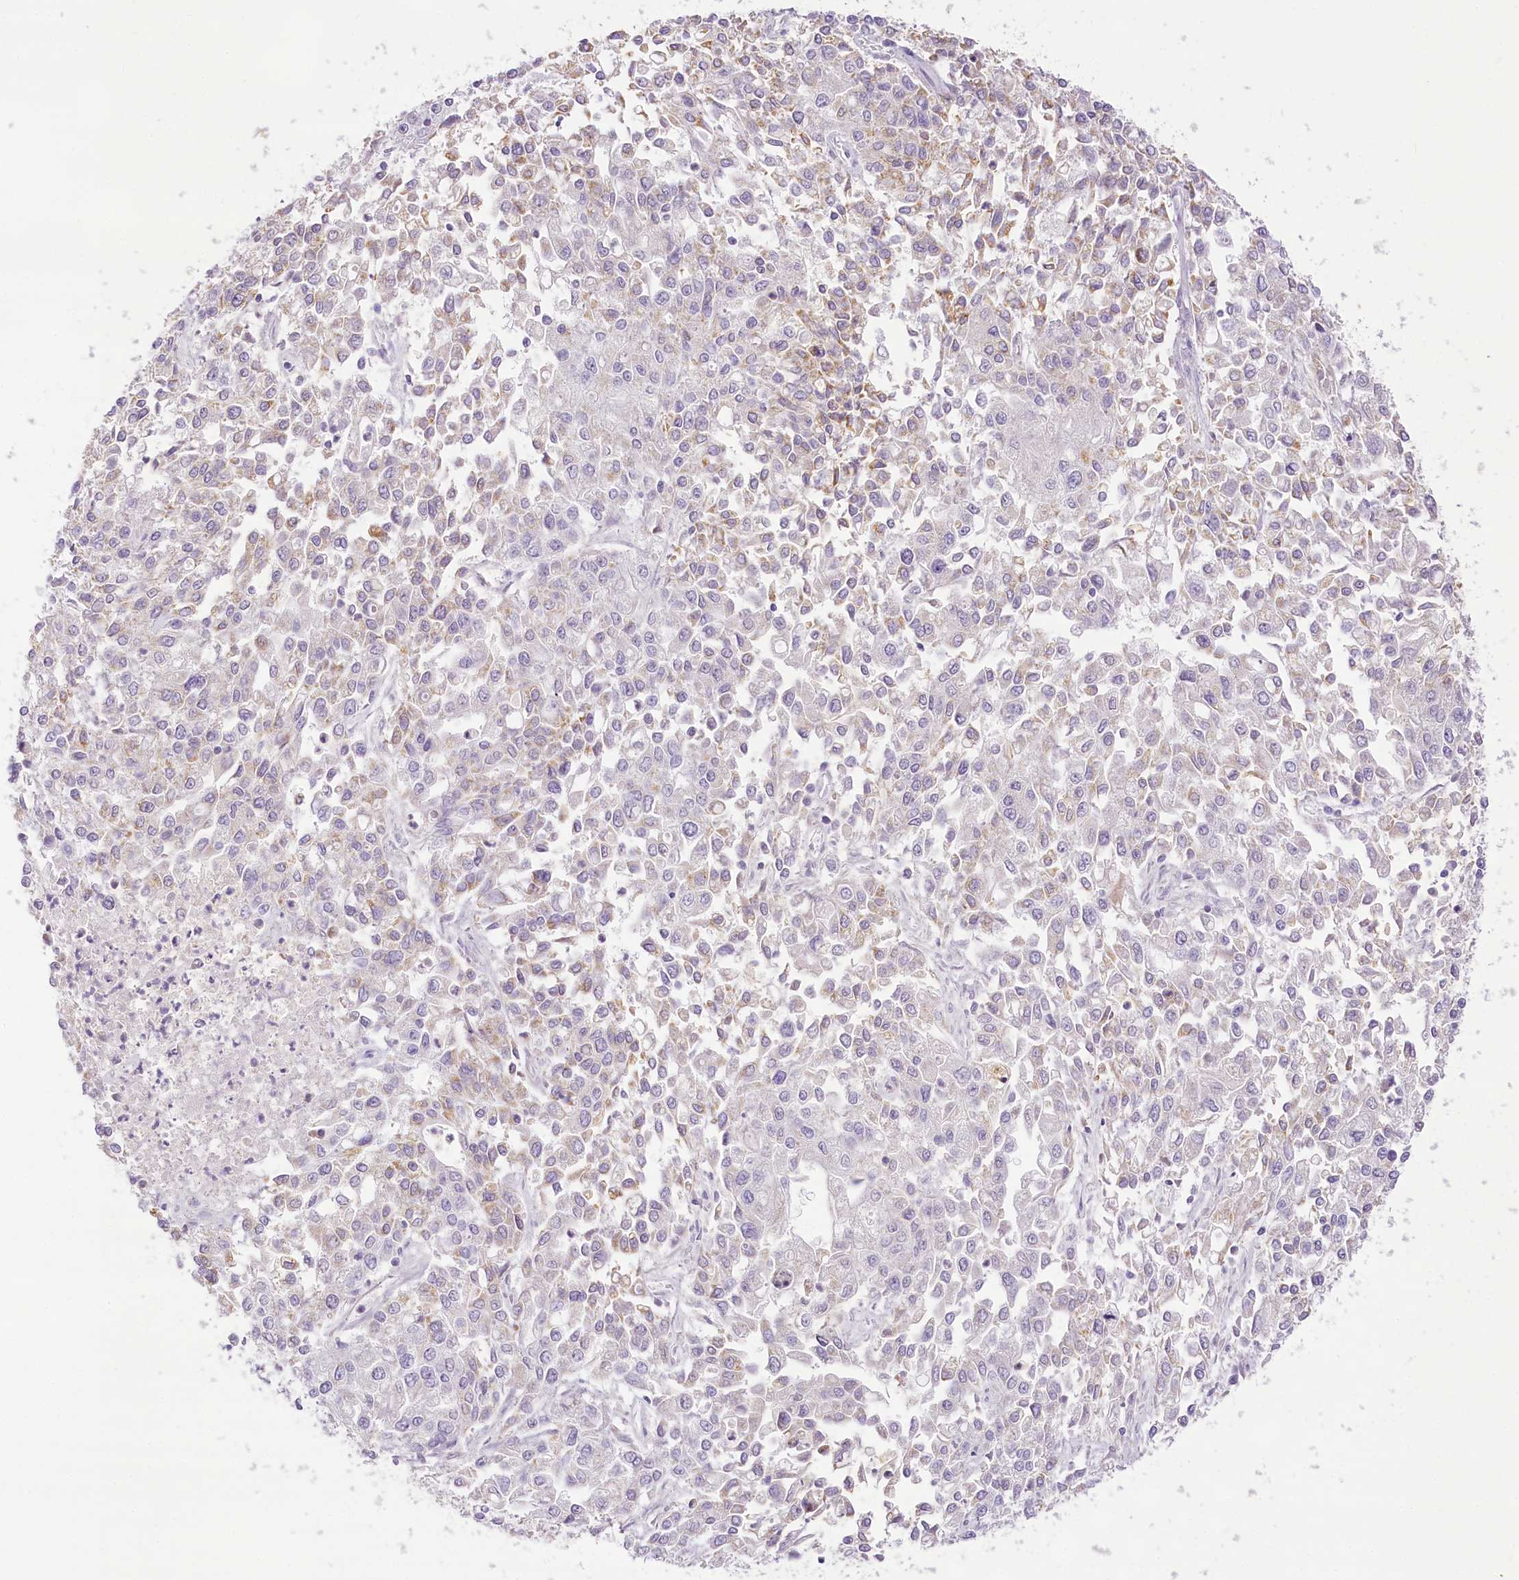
{"staining": {"intensity": "weak", "quantity": "<25%", "location": "cytoplasmic/membranous"}, "tissue": "endometrial cancer", "cell_type": "Tumor cells", "image_type": "cancer", "snomed": [{"axis": "morphology", "description": "Adenocarcinoma, NOS"}, {"axis": "topography", "description": "Endometrium"}], "caption": "Tumor cells show no significant expression in endometrial cancer.", "gene": "CCDC30", "patient": {"sex": "female", "age": 49}}